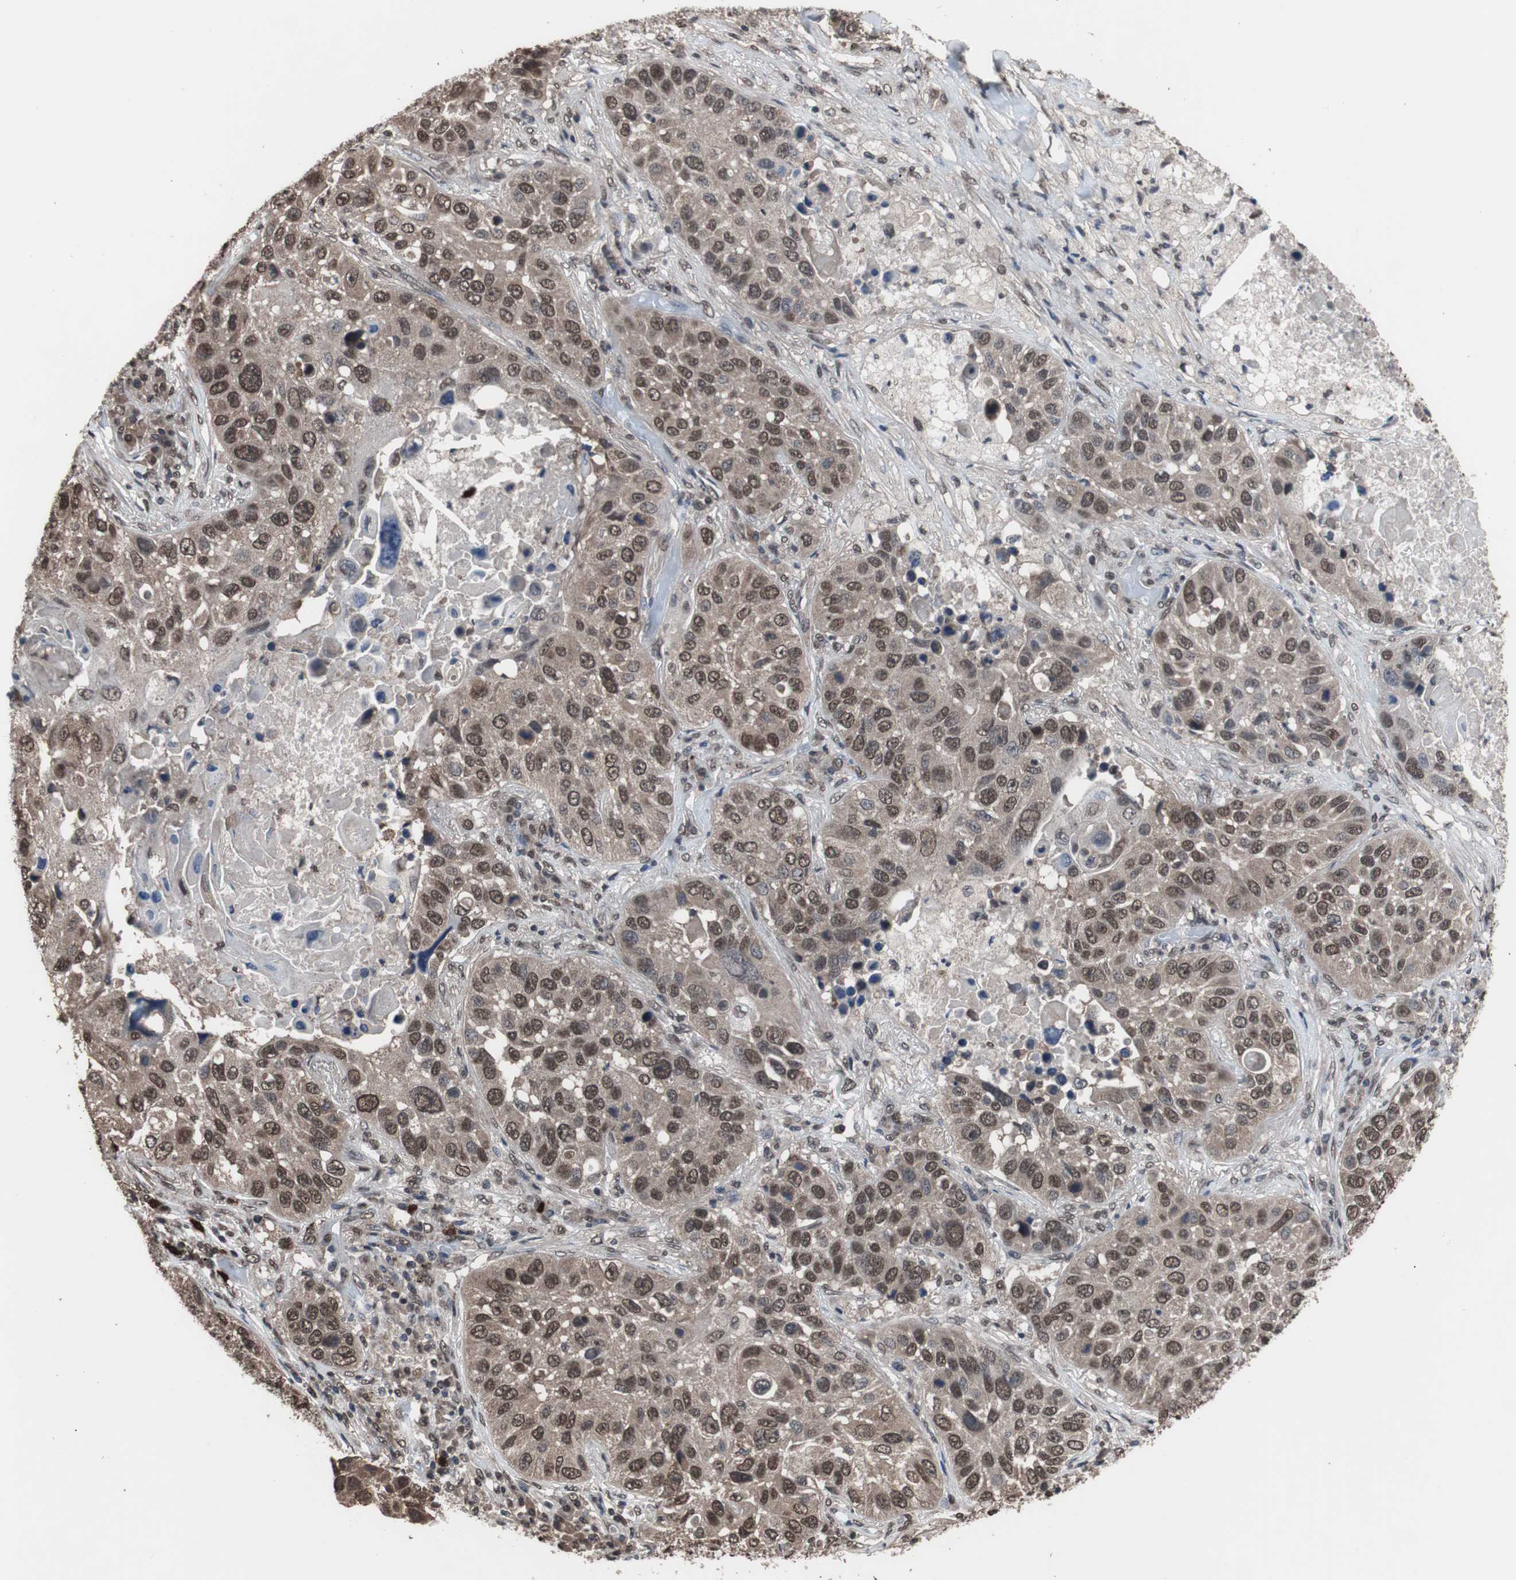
{"staining": {"intensity": "moderate", "quantity": ">75%", "location": "cytoplasmic/membranous,nuclear"}, "tissue": "lung cancer", "cell_type": "Tumor cells", "image_type": "cancer", "snomed": [{"axis": "morphology", "description": "Squamous cell carcinoma, NOS"}, {"axis": "topography", "description": "Lung"}], "caption": "Lung cancer stained with DAB immunohistochemistry (IHC) exhibits medium levels of moderate cytoplasmic/membranous and nuclear expression in about >75% of tumor cells.", "gene": "MED27", "patient": {"sex": "male", "age": 57}}